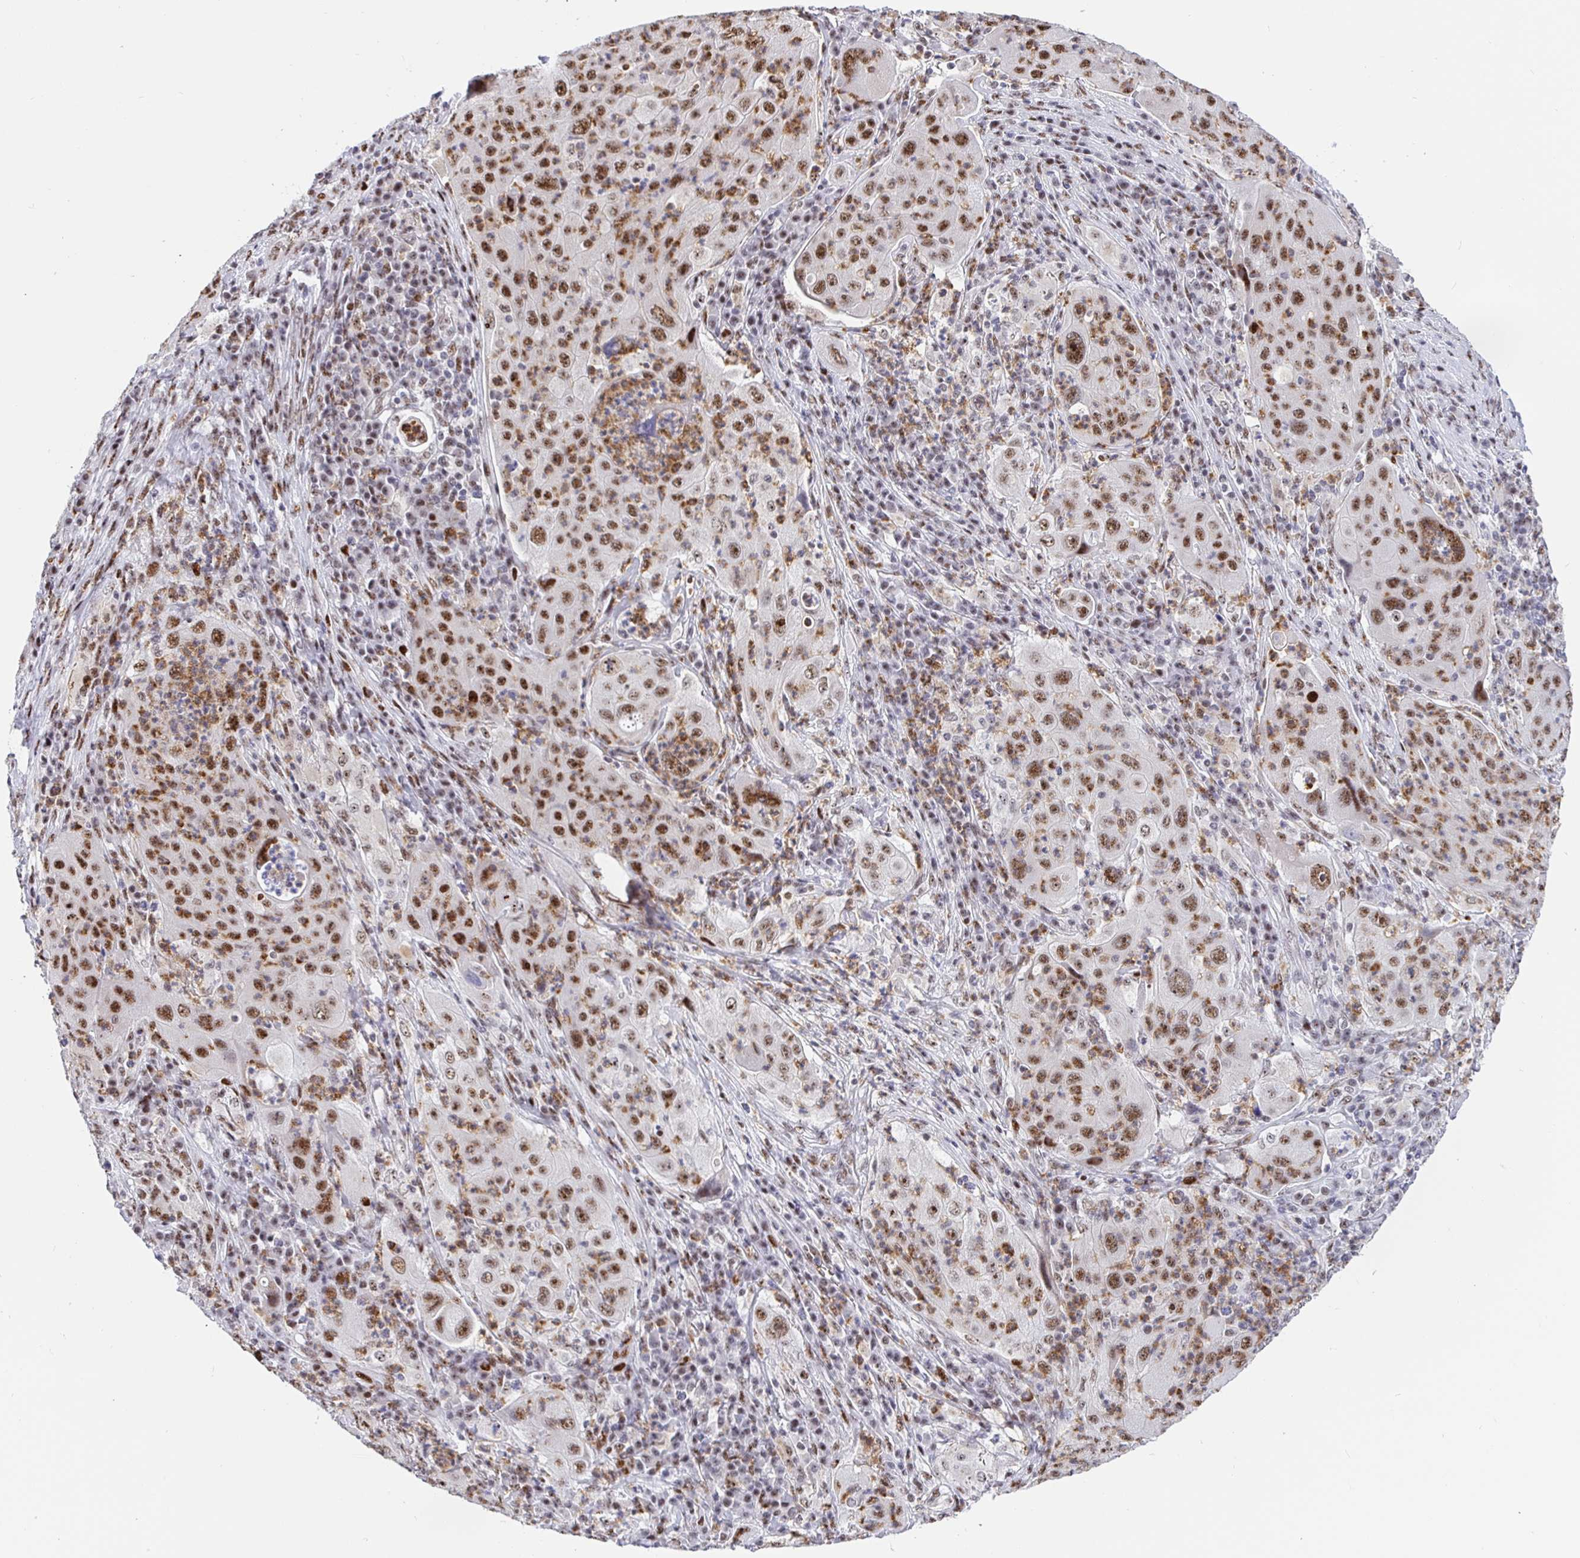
{"staining": {"intensity": "moderate", "quantity": ">75%", "location": "nuclear"}, "tissue": "lung cancer", "cell_type": "Tumor cells", "image_type": "cancer", "snomed": [{"axis": "morphology", "description": "Squamous cell carcinoma, NOS"}, {"axis": "topography", "description": "Lung"}], "caption": "Squamous cell carcinoma (lung) stained with immunohistochemistry demonstrates moderate nuclear expression in approximately >75% of tumor cells. (Stains: DAB in brown, nuclei in blue, Microscopy: brightfield microscopy at high magnification).", "gene": "SETD5", "patient": {"sex": "female", "age": 59}}